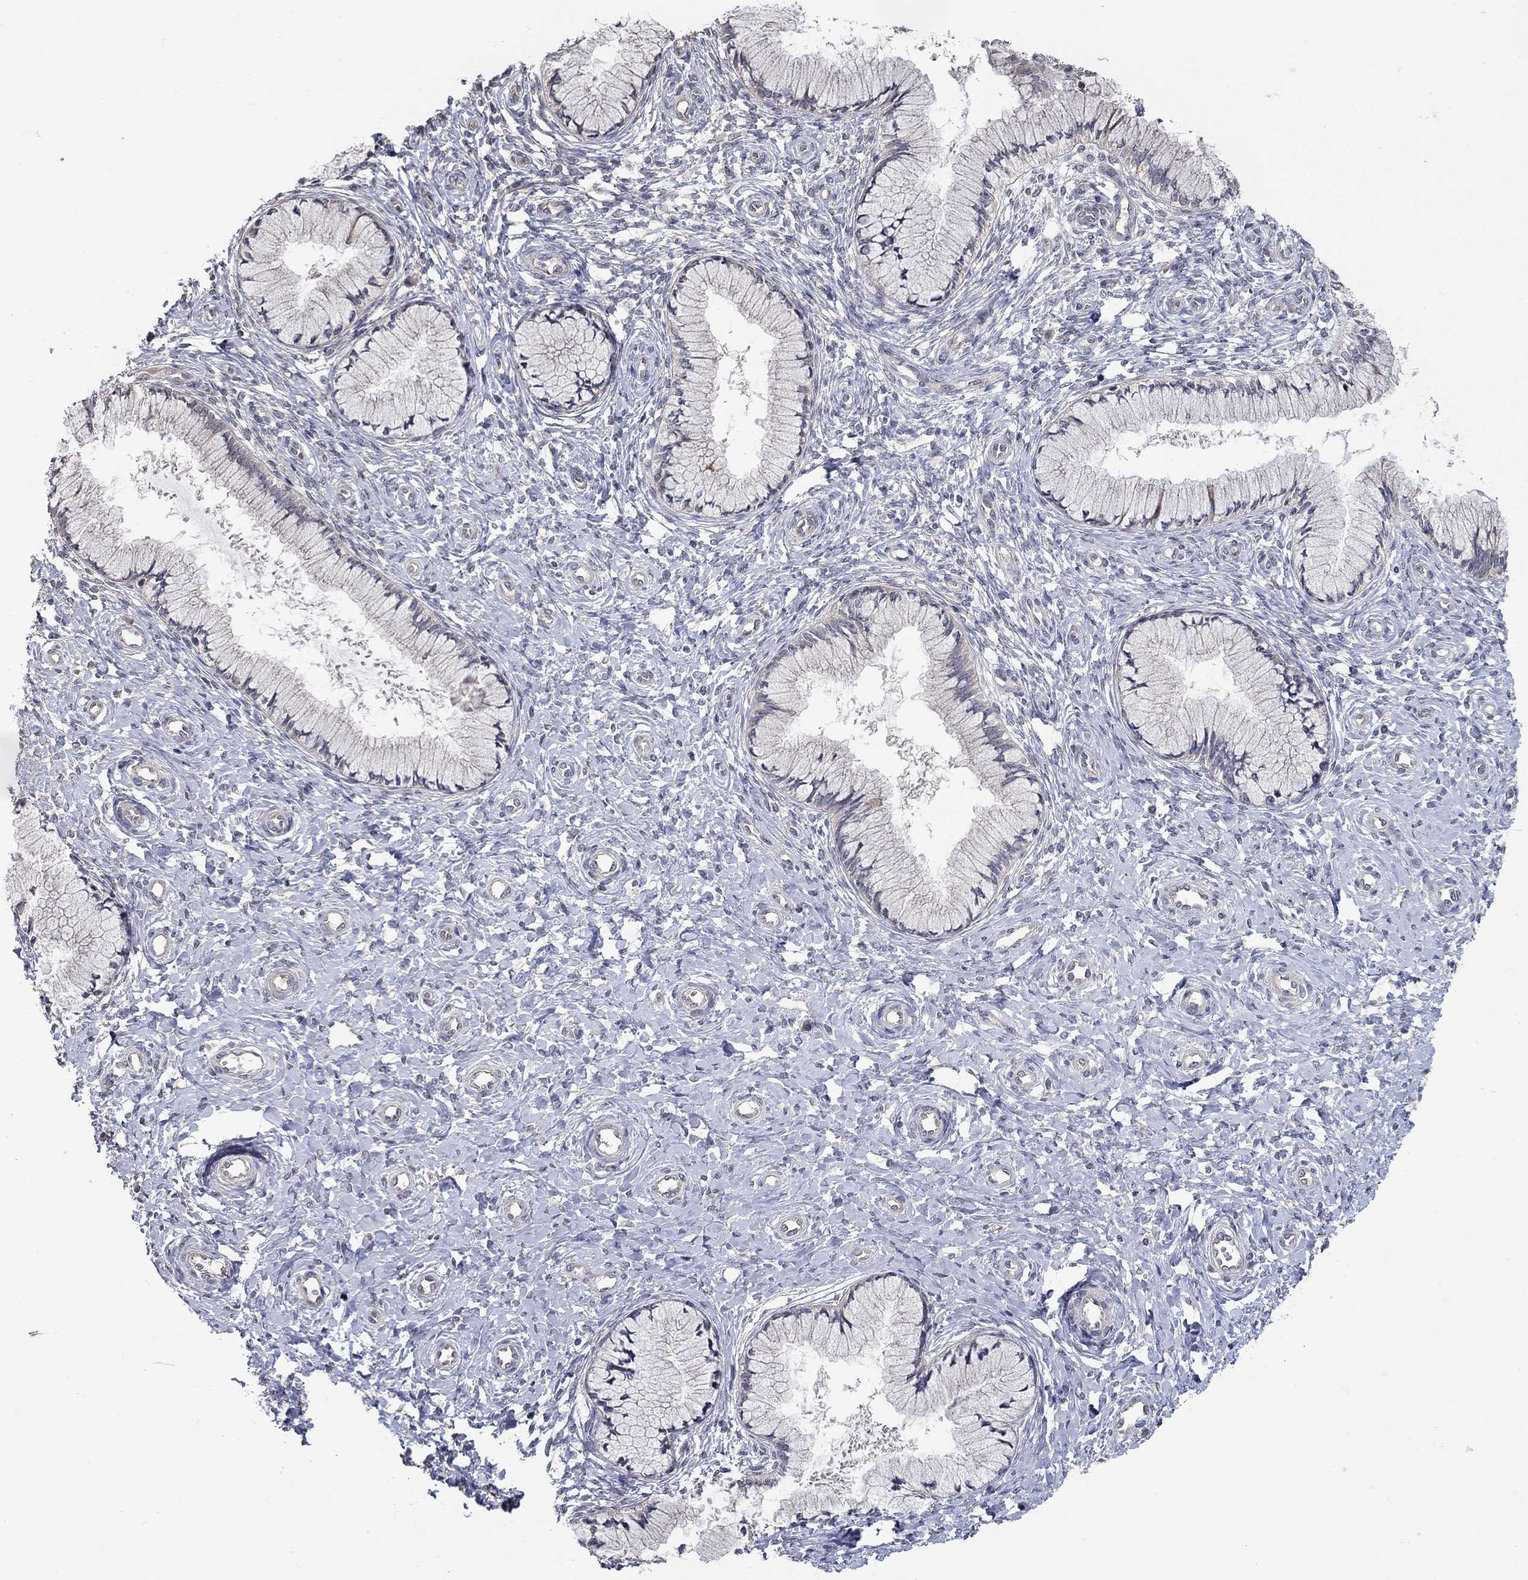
{"staining": {"intensity": "moderate", "quantity": "<25%", "location": "cytoplasmic/membranous"}, "tissue": "cervix", "cell_type": "Glandular cells", "image_type": "normal", "snomed": [{"axis": "morphology", "description": "Normal tissue, NOS"}, {"axis": "topography", "description": "Cervix"}], "caption": "Glandular cells demonstrate moderate cytoplasmic/membranous expression in about <25% of cells in benign cervix.", "gene": "WASF3", "patient": {"sex": "female", "age": 37}}